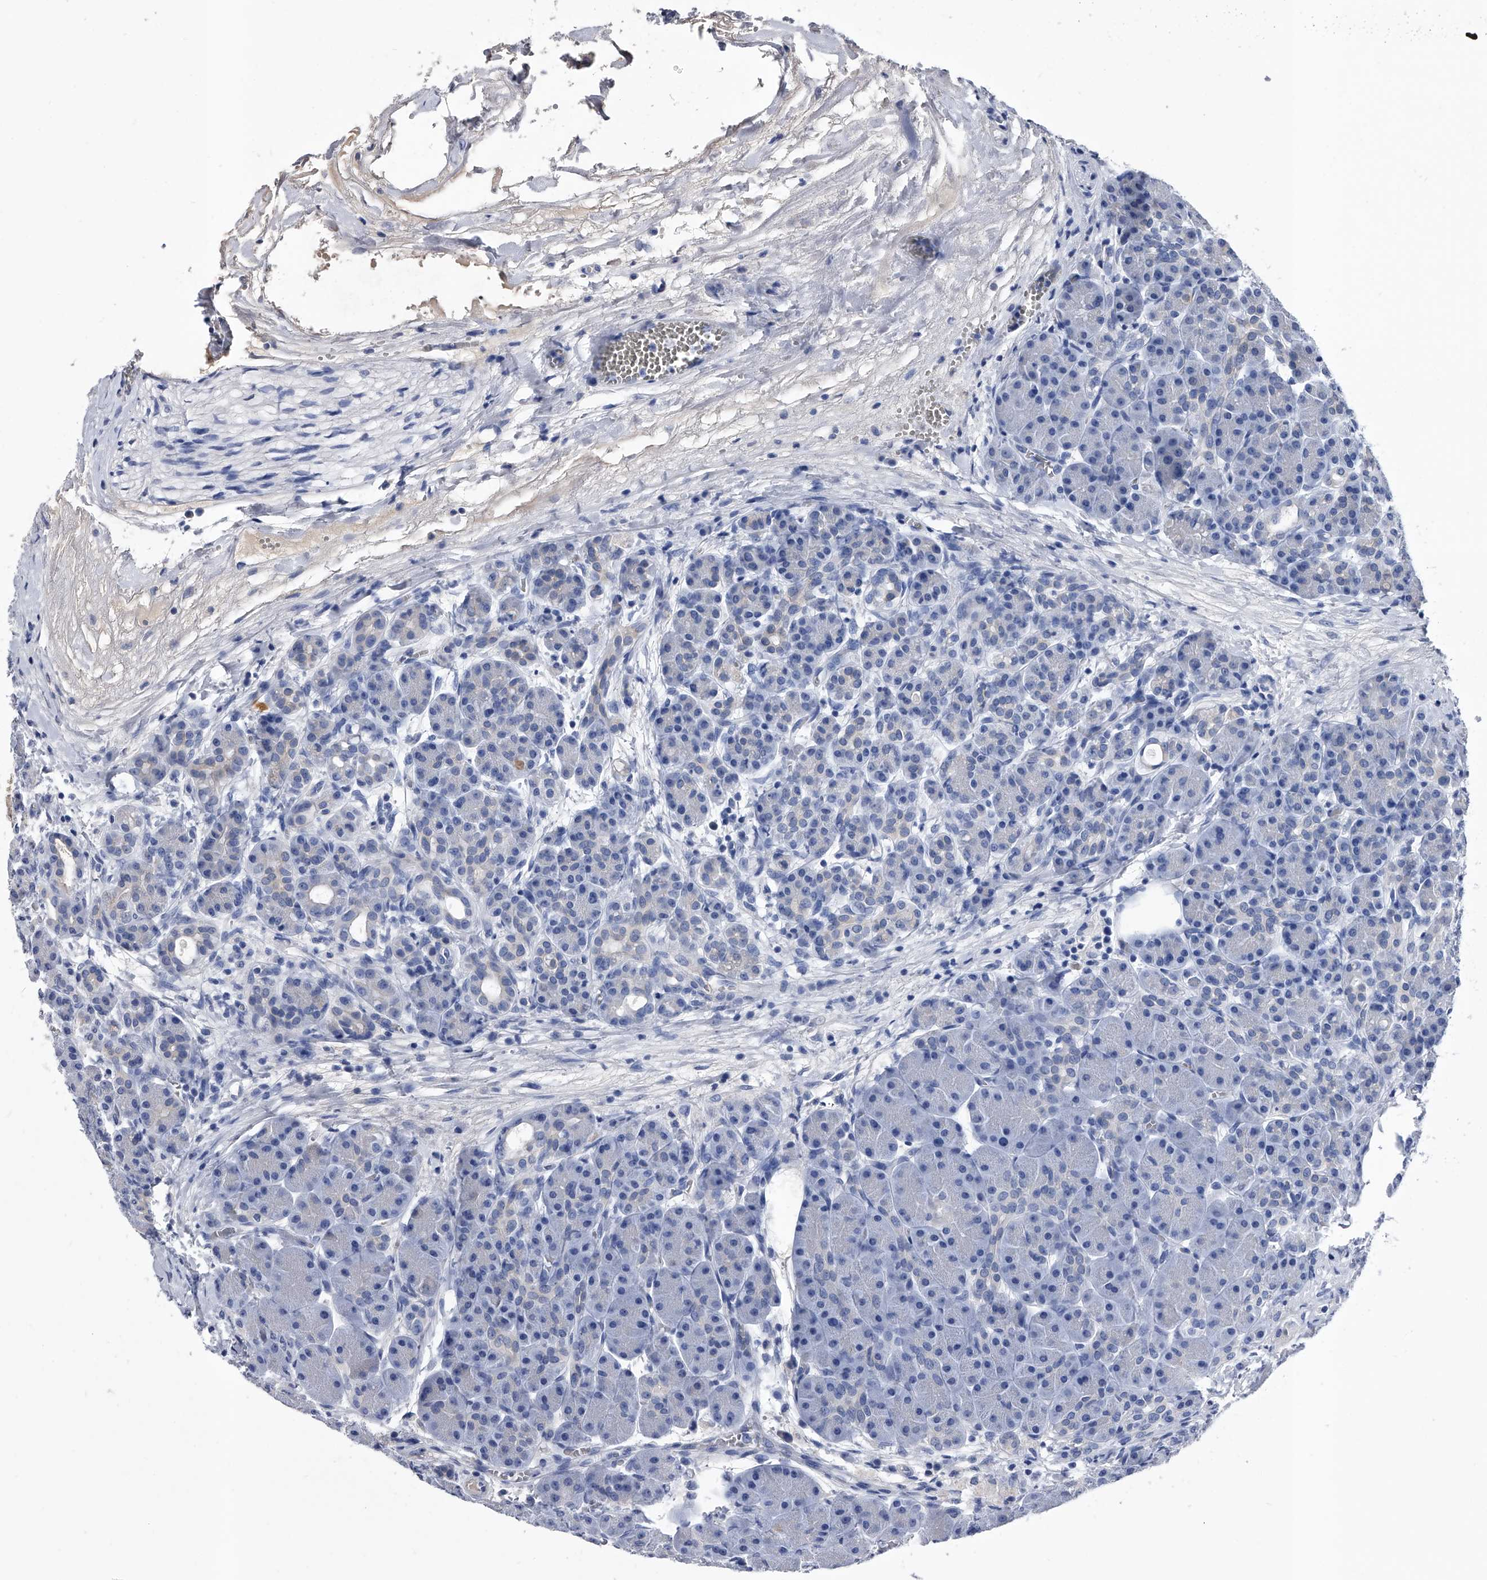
{"staining": {"intensity": "negative", "quantity": "none", "location": "none"}, "tissue": "pancreas", "cell_type": "Exocrine glandular cells", "image_type": "normal", "snomed": [{"axis": "morphology", "description": "Normal tissue, NOS"}, {"axis": "topography", "description": "Pancreas"}], "caption": "A high-resolution photomicrograph shows immunohistochemistry staining of unremarkable pancreas, which reveals no significant positivity in exocrine glandular cells. (IHC, brightfield microscopy, high magnification).", "gene": "EFCAB7", "patient": {"sex": "male", "age": 63}}